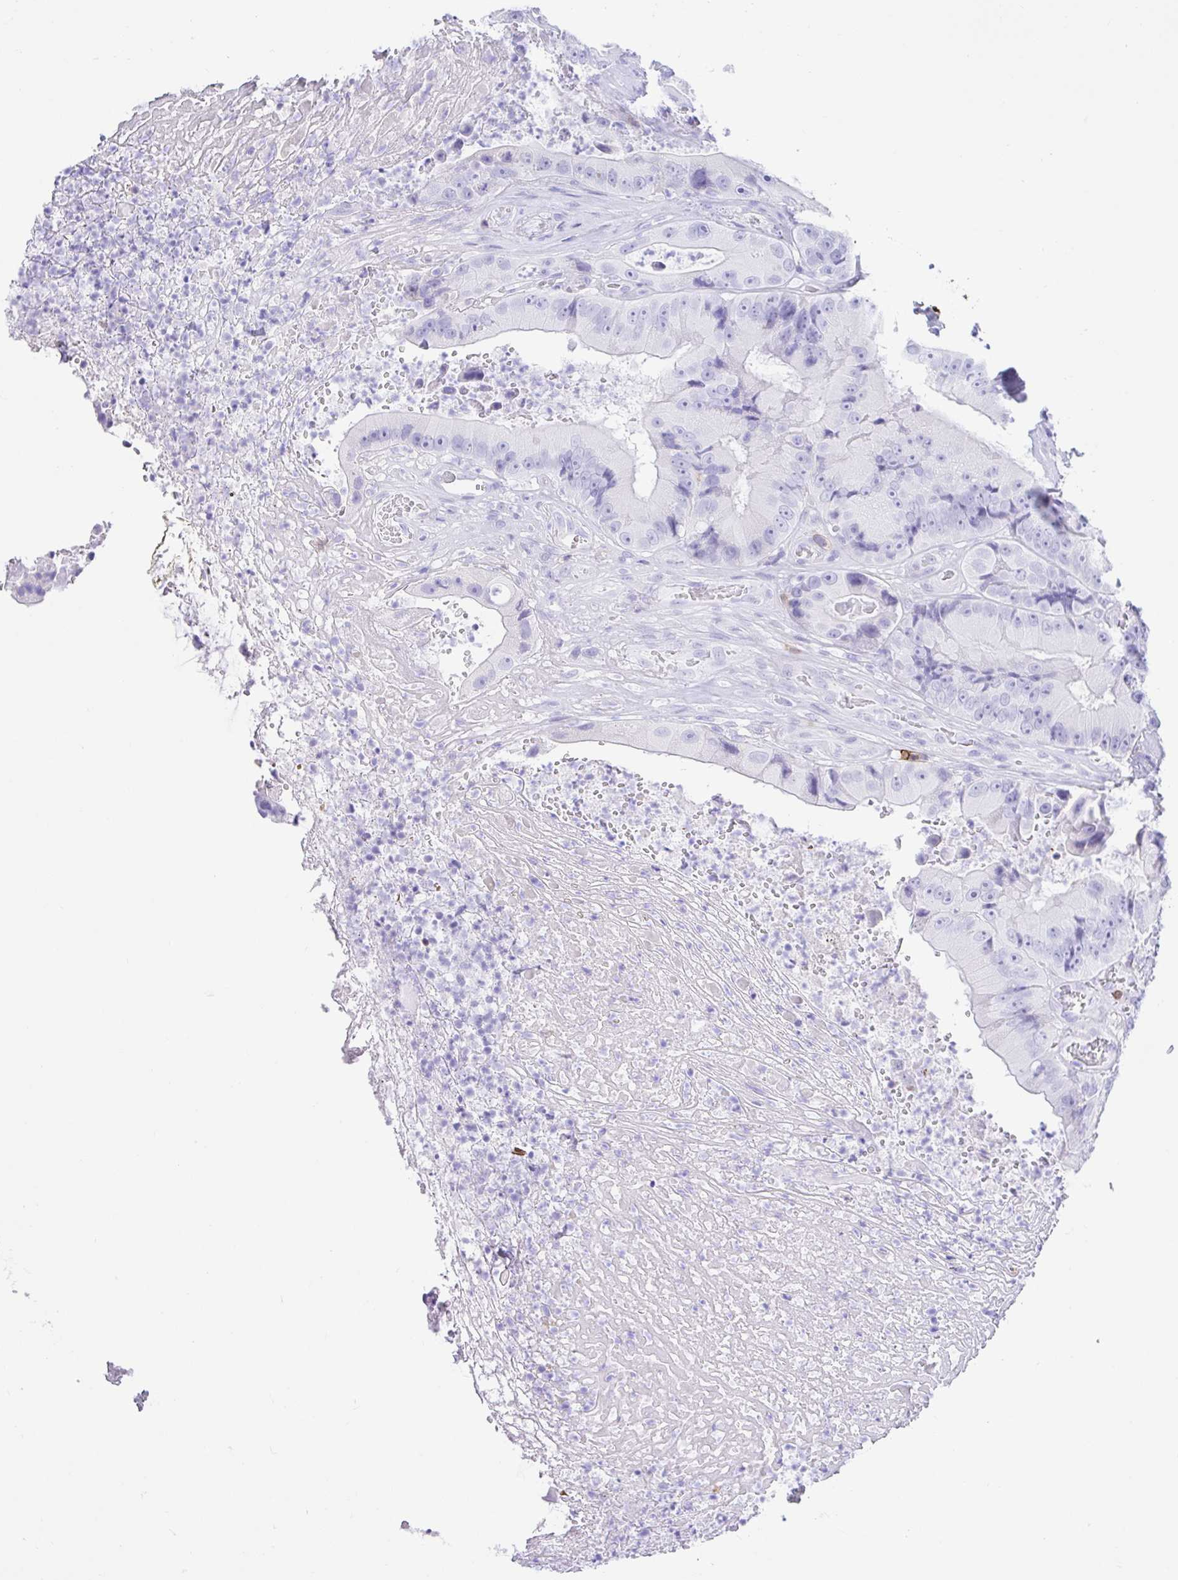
{"staining": {"intensity": "negative", "quantity": "none", "location": "none"}, "tissue": "colorectal cancer", "cell_type": "Tumor cells", "image_type": "cancer", "snomed": [{"axis": "morphology", "description": "Adenocarcinoma, NOS"}, {"axis": "topography", "description": "Colon"}], "caption": "A high-resolution image shows immunohistochemistry staining of colorectal adenocarcinoma, which demonstrates no significant positivity in tumor cells. (Immunohistochemistry (ihc), brightfield microscopy, high magnification).", "gene": "CD5", "patient": {"sex": "female", "age": 86}}